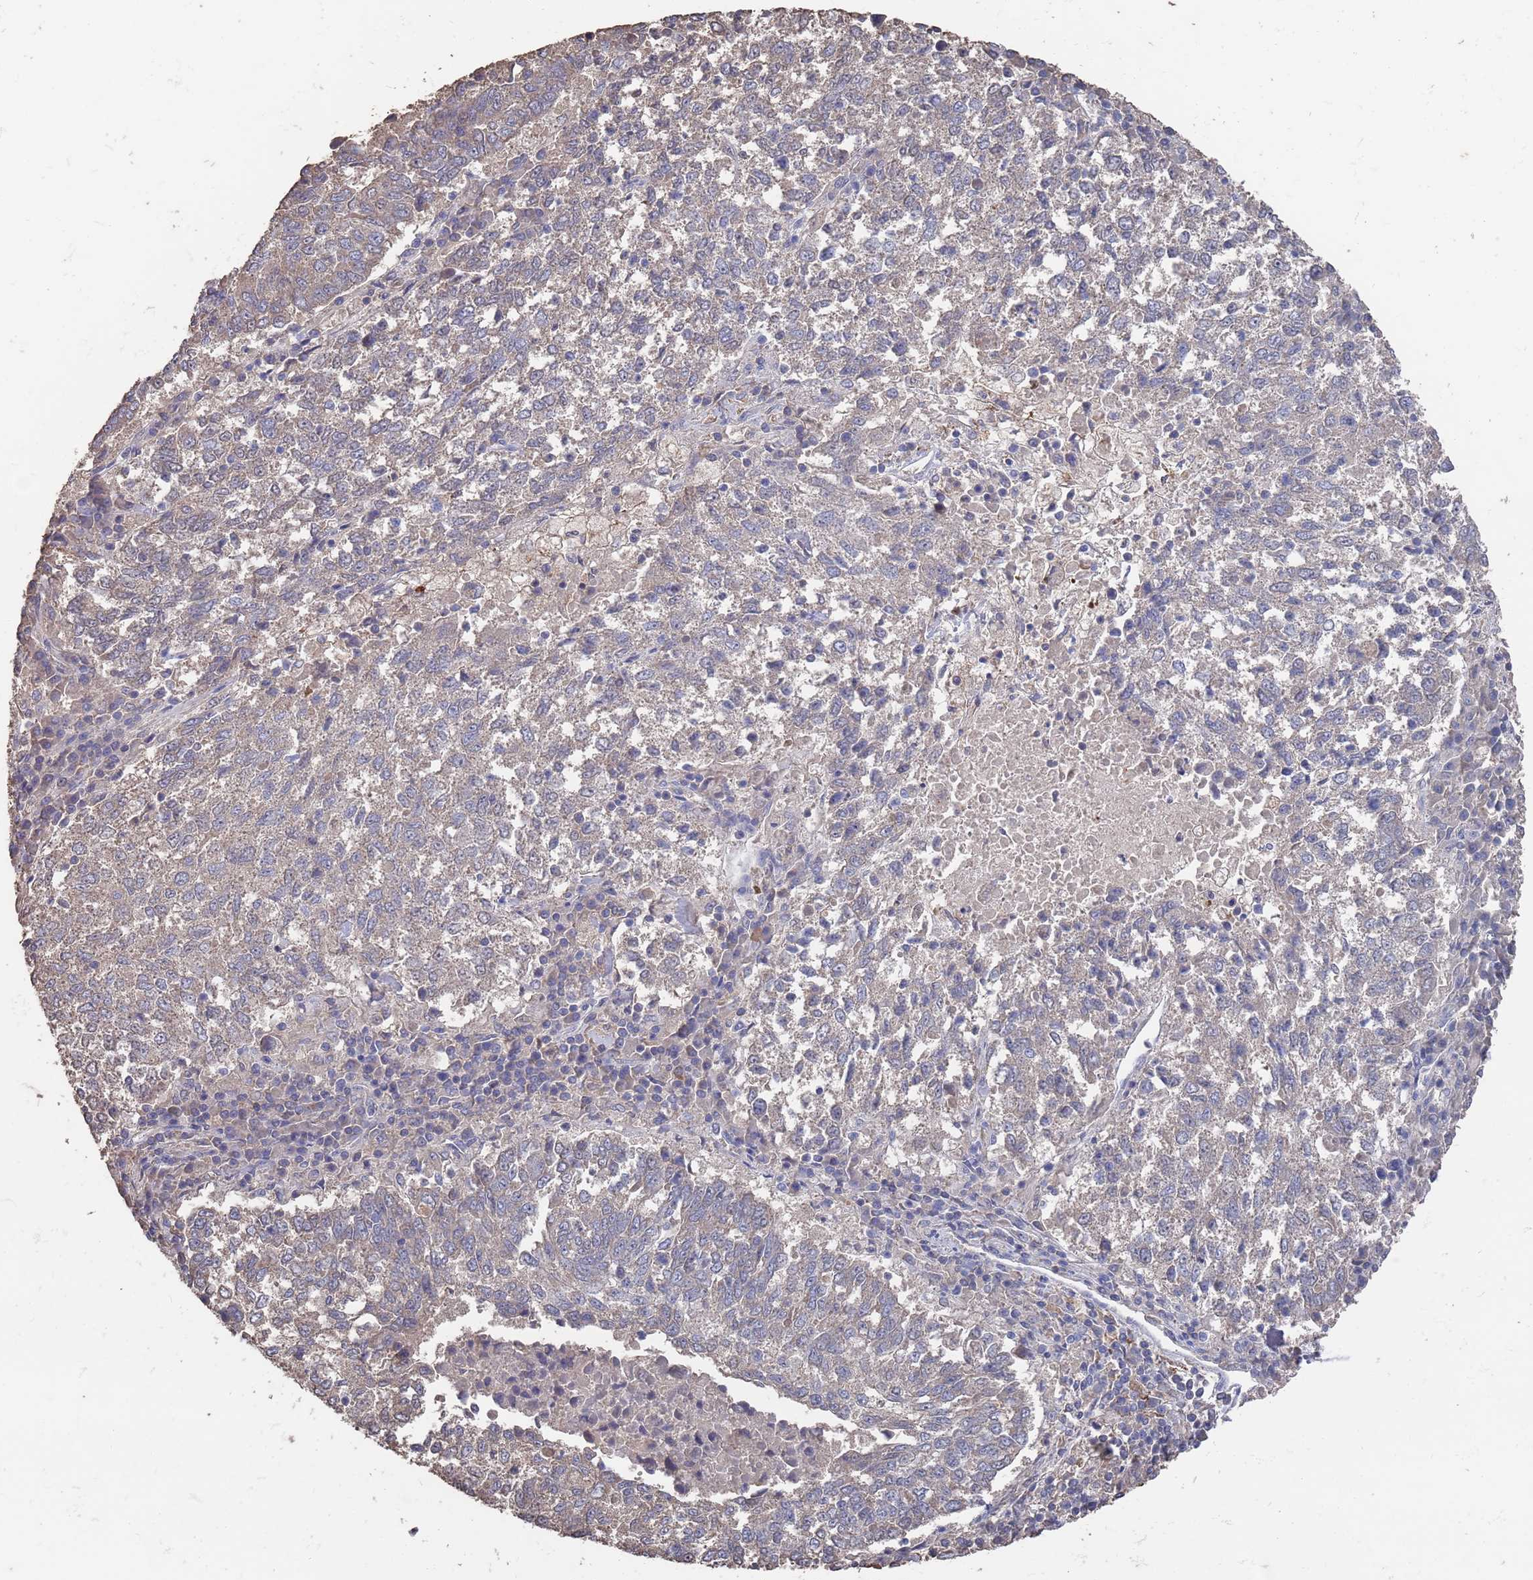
{"staining": {"intensity": "weak", "quantity": "<25%", "location": "cytoplasmic/membranous"}, "tissue": "lung cancer", "cell_type": "Tumor cells", "image_type": "cancer", "snomed": [{"axis": "morphology", "description": "Squamous cell carcinoma, NOS"}, {"axis": "topography", "description": "Lung"}], "caption": "Immunohistochemistry photomicrograph of neoplastic tissue: human squamous cell carcinoma (lung) stained with DAB (3,3'-diaminobenzidine) shows no significant protein positivity in tumor cells.", "gene": "BTBD18", "patient": {"sex": "male", "age": 73}}